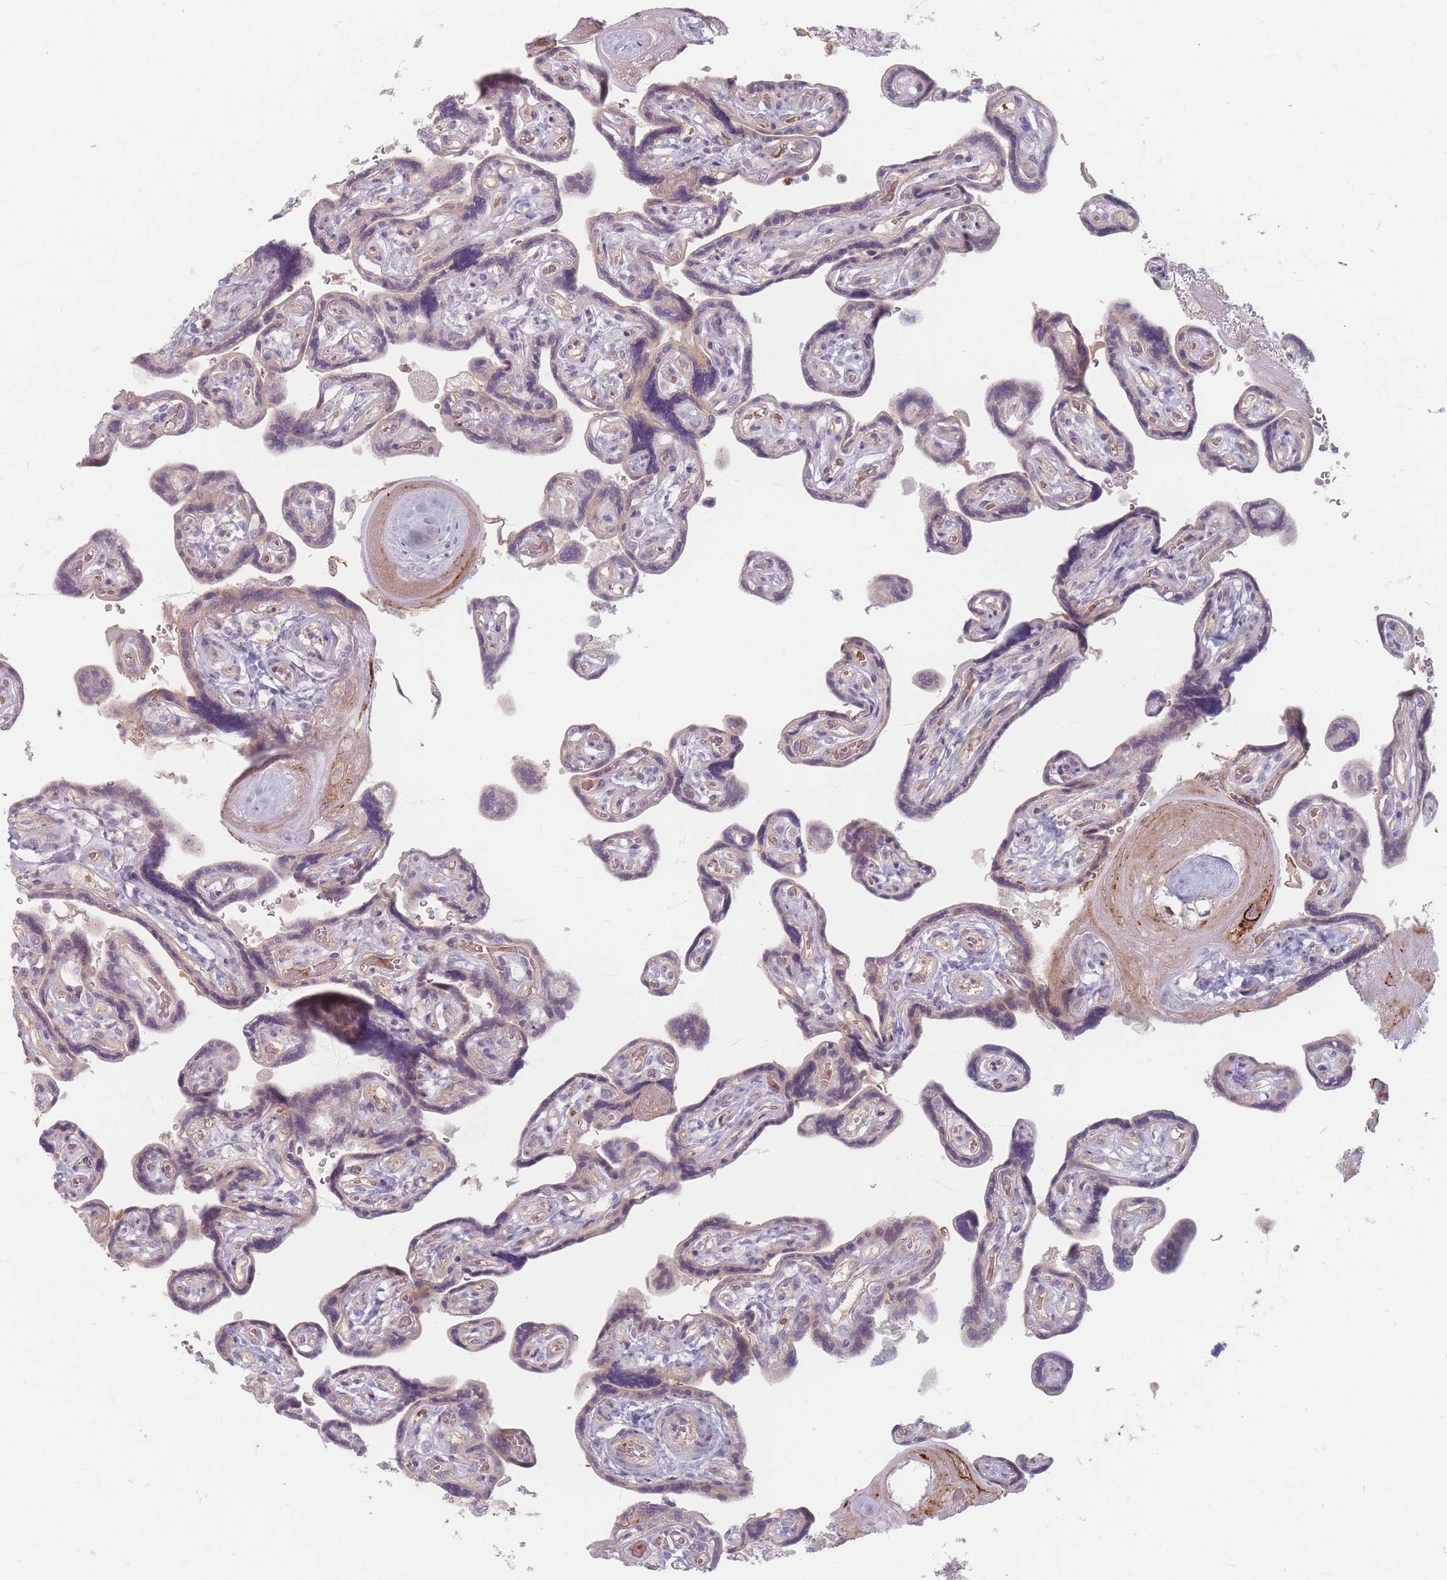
{"staining": {"intensity": "weak", "quantity": "<25%", "location": "cytoplasmic/membranous"}, "tissue": "placenta", "cell_type": "Trophoblastic cells", "image_type": "normal", "snomed": [{"axis": "morphology", "description": "Normal tissue, NOS"}, {"axis": "topography", "description": "Placenta"}], "caption": "Immunohistochemistry micrograph of normal placenta stained for a protein (brown), which exhibits no staining in trophoblastic cells. The staining is performed using DAB (3,3'-diaminobenzidine) brown chromogen with nuclei counter-stained in using hematoxylin.", "gene": "CHCHD7", "patient": {"sex": "female", "age": 32}}